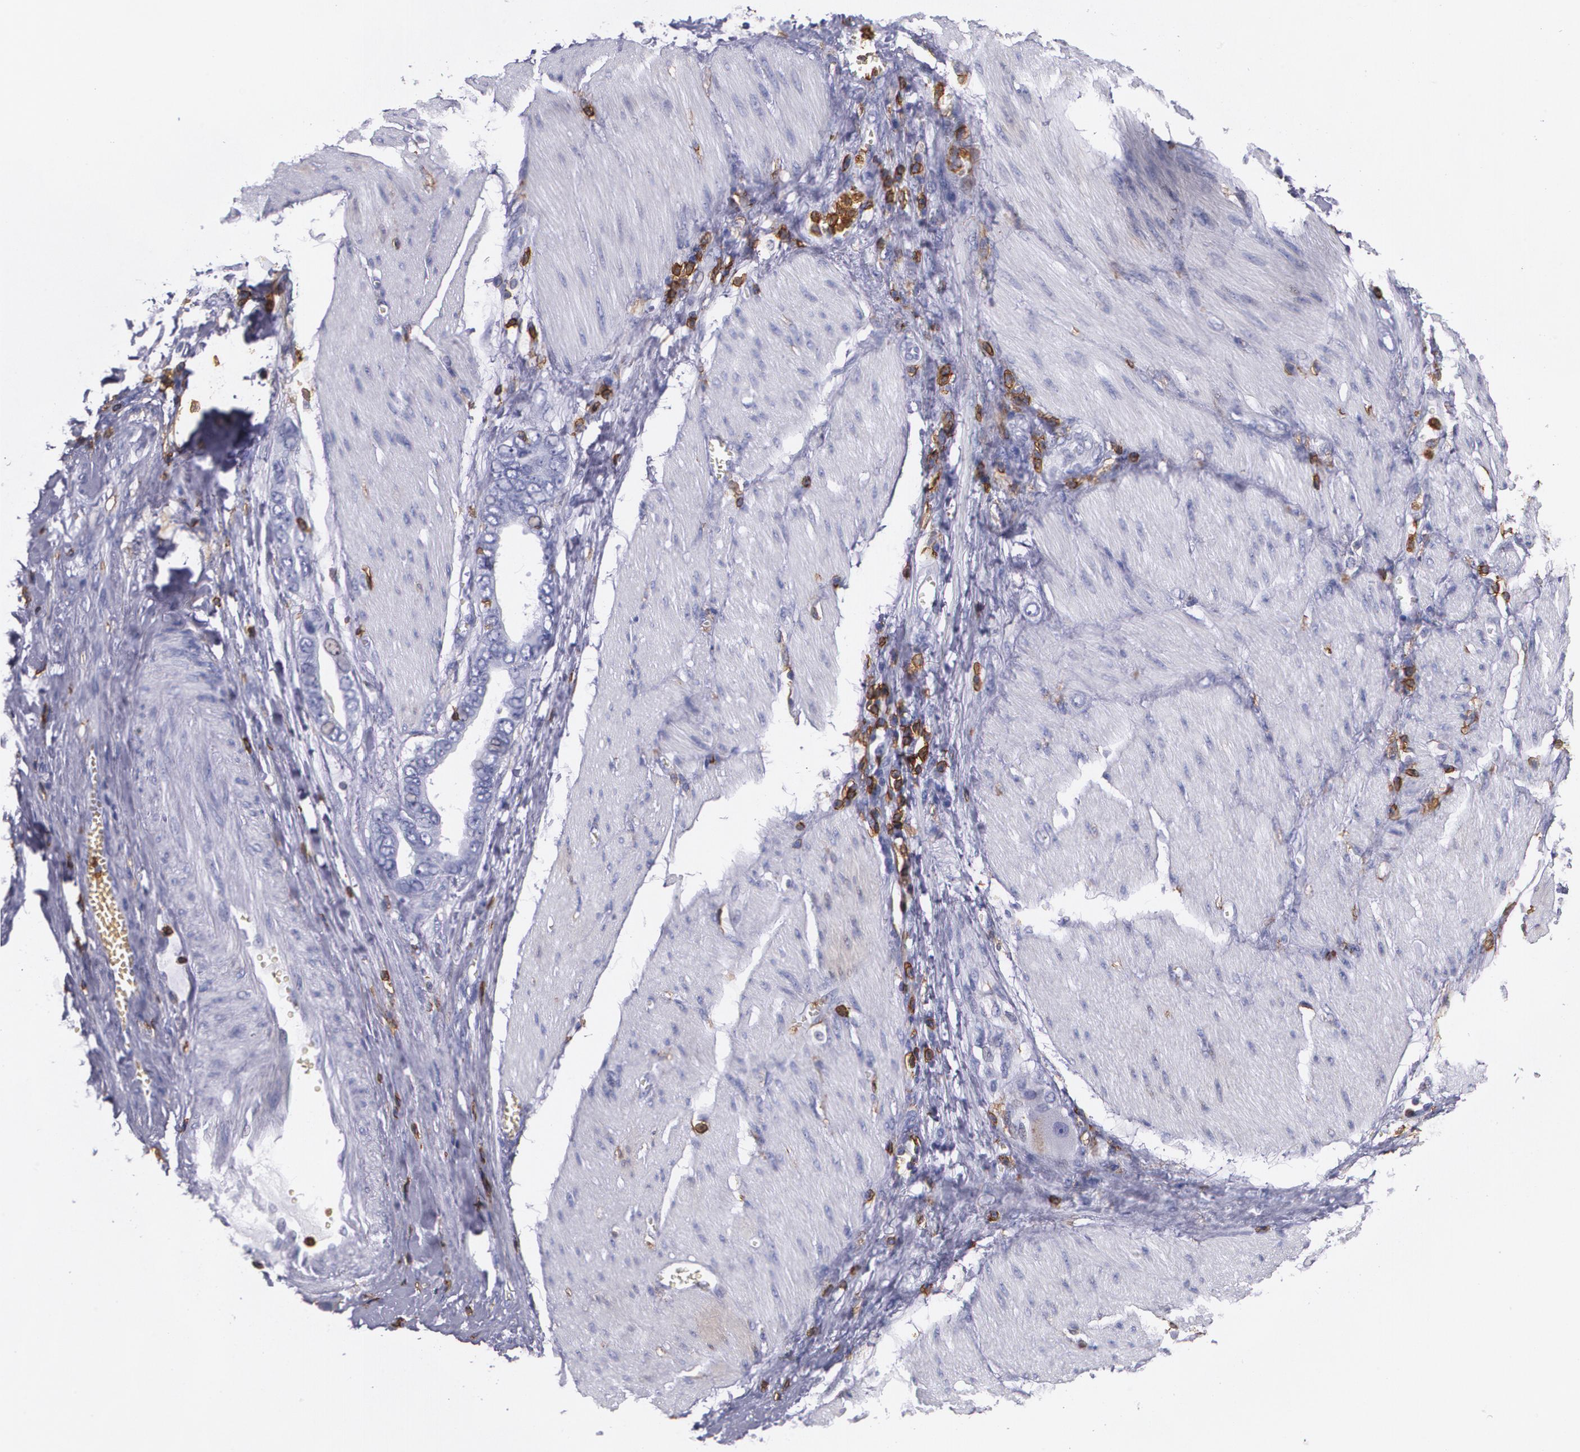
{"staining": {"intensity": "negative", "quantity": "none", "location": "none"}, "tissue": "stomach cancer", "cell_type": "Tumor cells", "image_type": "cancer", "snomed": [{"axis": "morphology", "description": "Adenocarcinoma, NOS"}, {"axis": "topography", "description": "Stomach"}], "caption": "IHC of stomach cancer demonstrates no expression in tumor cells.", "gene": "PTPRC", "patient": {"sex": "male", "age": 78}}